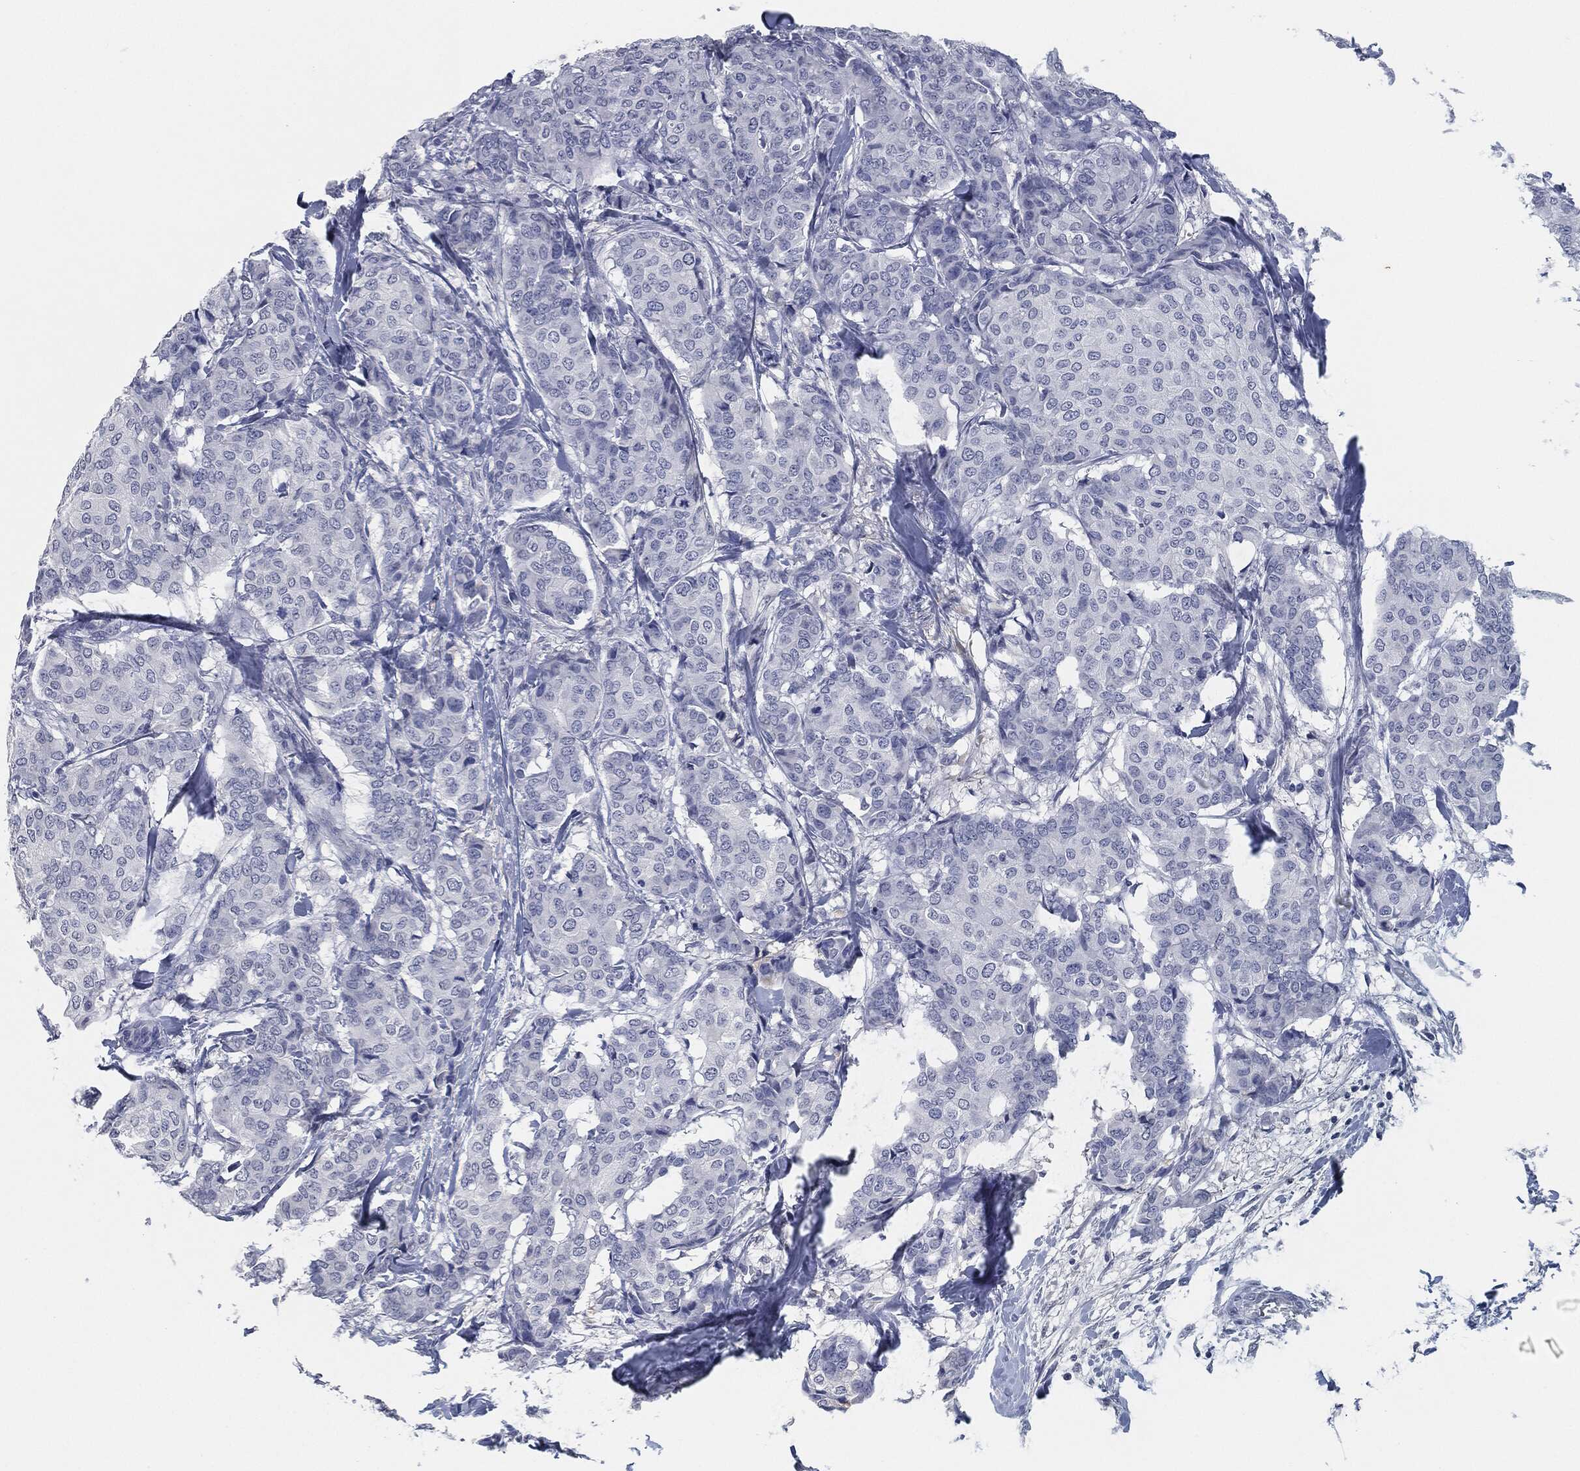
{"staining": {"intensity": "negative", "quantity": "none", "location": "none"}, "tissue": "breast cancer", "cell_type": "Tumor cells", "image_type": "cancer", "snomed": [{"axis": "morphology", "description": "Duct carcinoma"}, {"axis": "topography", "description": "Breast"}], "caption": "IHC of human invasive ductal carcinoma (breast) shows no staining in tumor cells.", "gene": "SIGLEC7", "patient": {"sex": "female", "age": 75}}